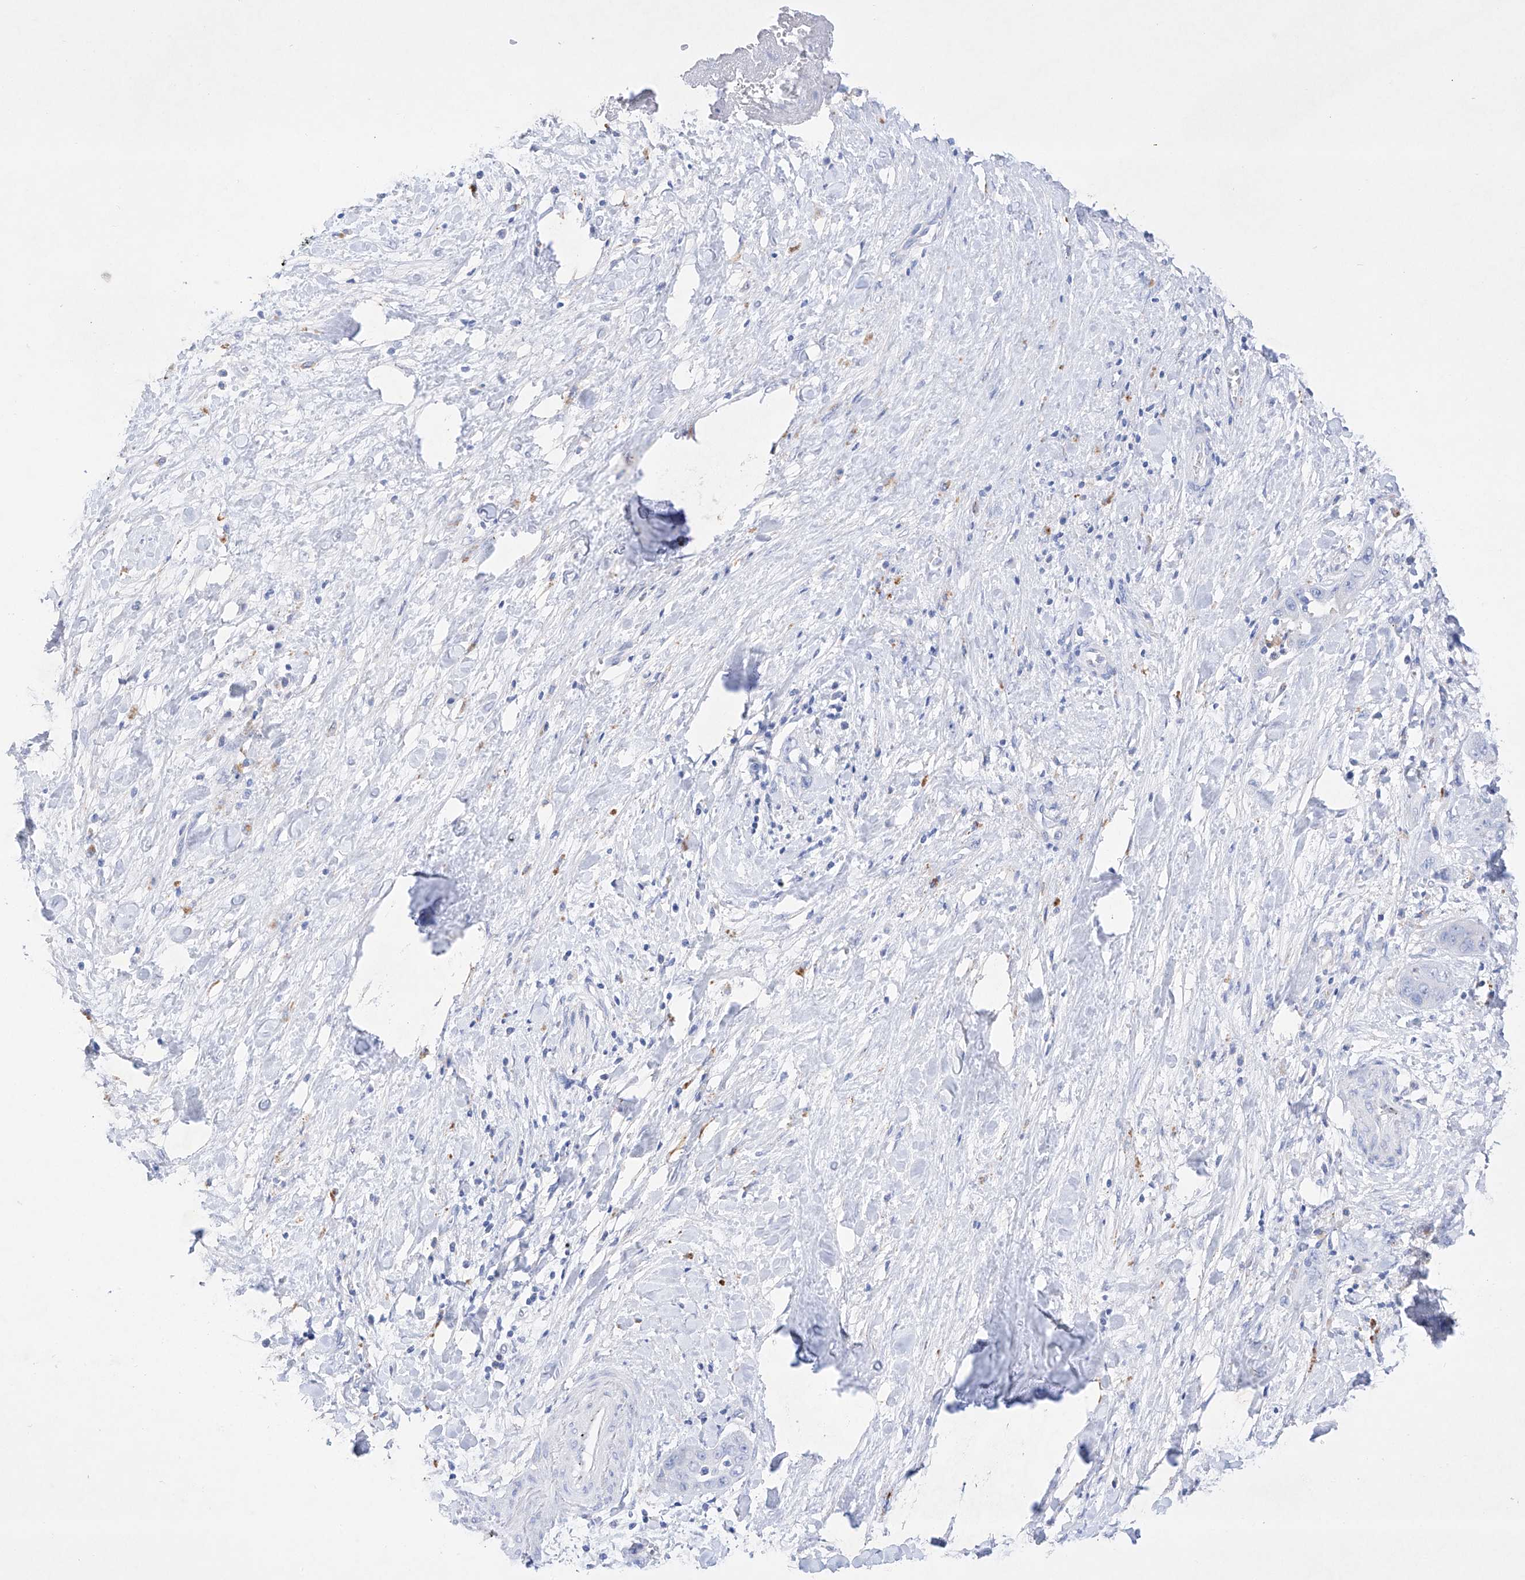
{"staining": {"intensity": "negative", "quantity": "none", "location": "none"}, "tissue": "liver cancer", "cell_type": "Tumor cells", "image_type": "cancer", "snomed": [{"axis": "morphology", "description": "Cholangiocarcinoma"}, {"axis": "topography", "description": "Liver"}], "caption": "IHC histopathology image of neoplastic tissue: liver cancer stained with DAB (3,3'-diaminobenzidine) shows no significant protein positivity in tumor cells.", "gene": "LURAP1", "patient": {"sex": "female", "age": 52}}